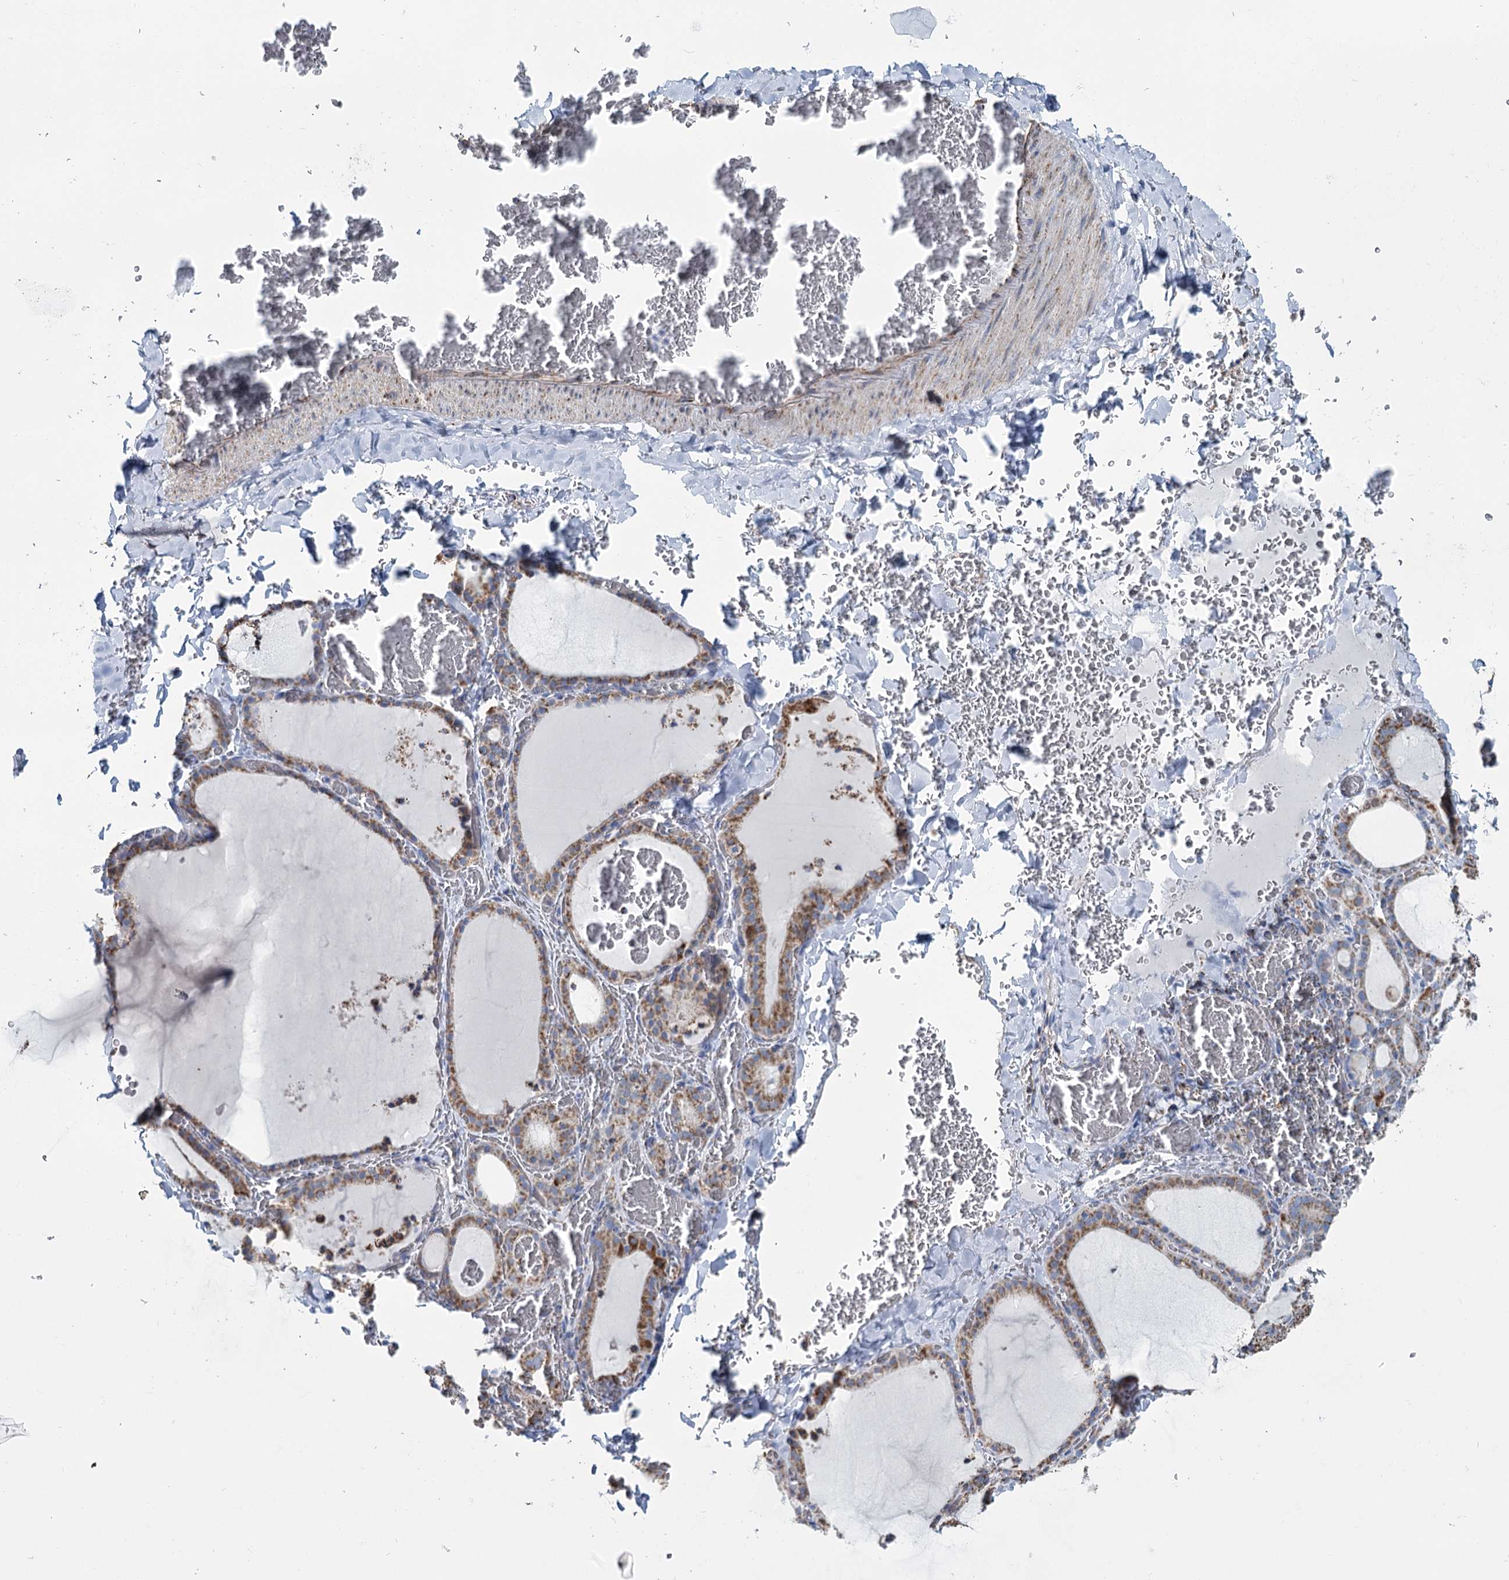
{"staining": {"intensity": "moderate", "quantity": ">75%", "location": "cytoplasmic/membranous"}, "tissue": "thyroid gland", "cell_type": "Glandular cells", "image_type": "normal", "snomed": [{"axis": "morphology", "description": "Normal tissue, NOS"}, {"axis": "topography", "description": "Thyroid gland"}], "caption": "Immunohistochemical staining of normal human thyroid gland displays medium levels of moderate cytoplasmic/membranous expression in about >75% of glandular cells.", "gene": "MRPL44", "patient": {"sex": "female", "age": 39}}